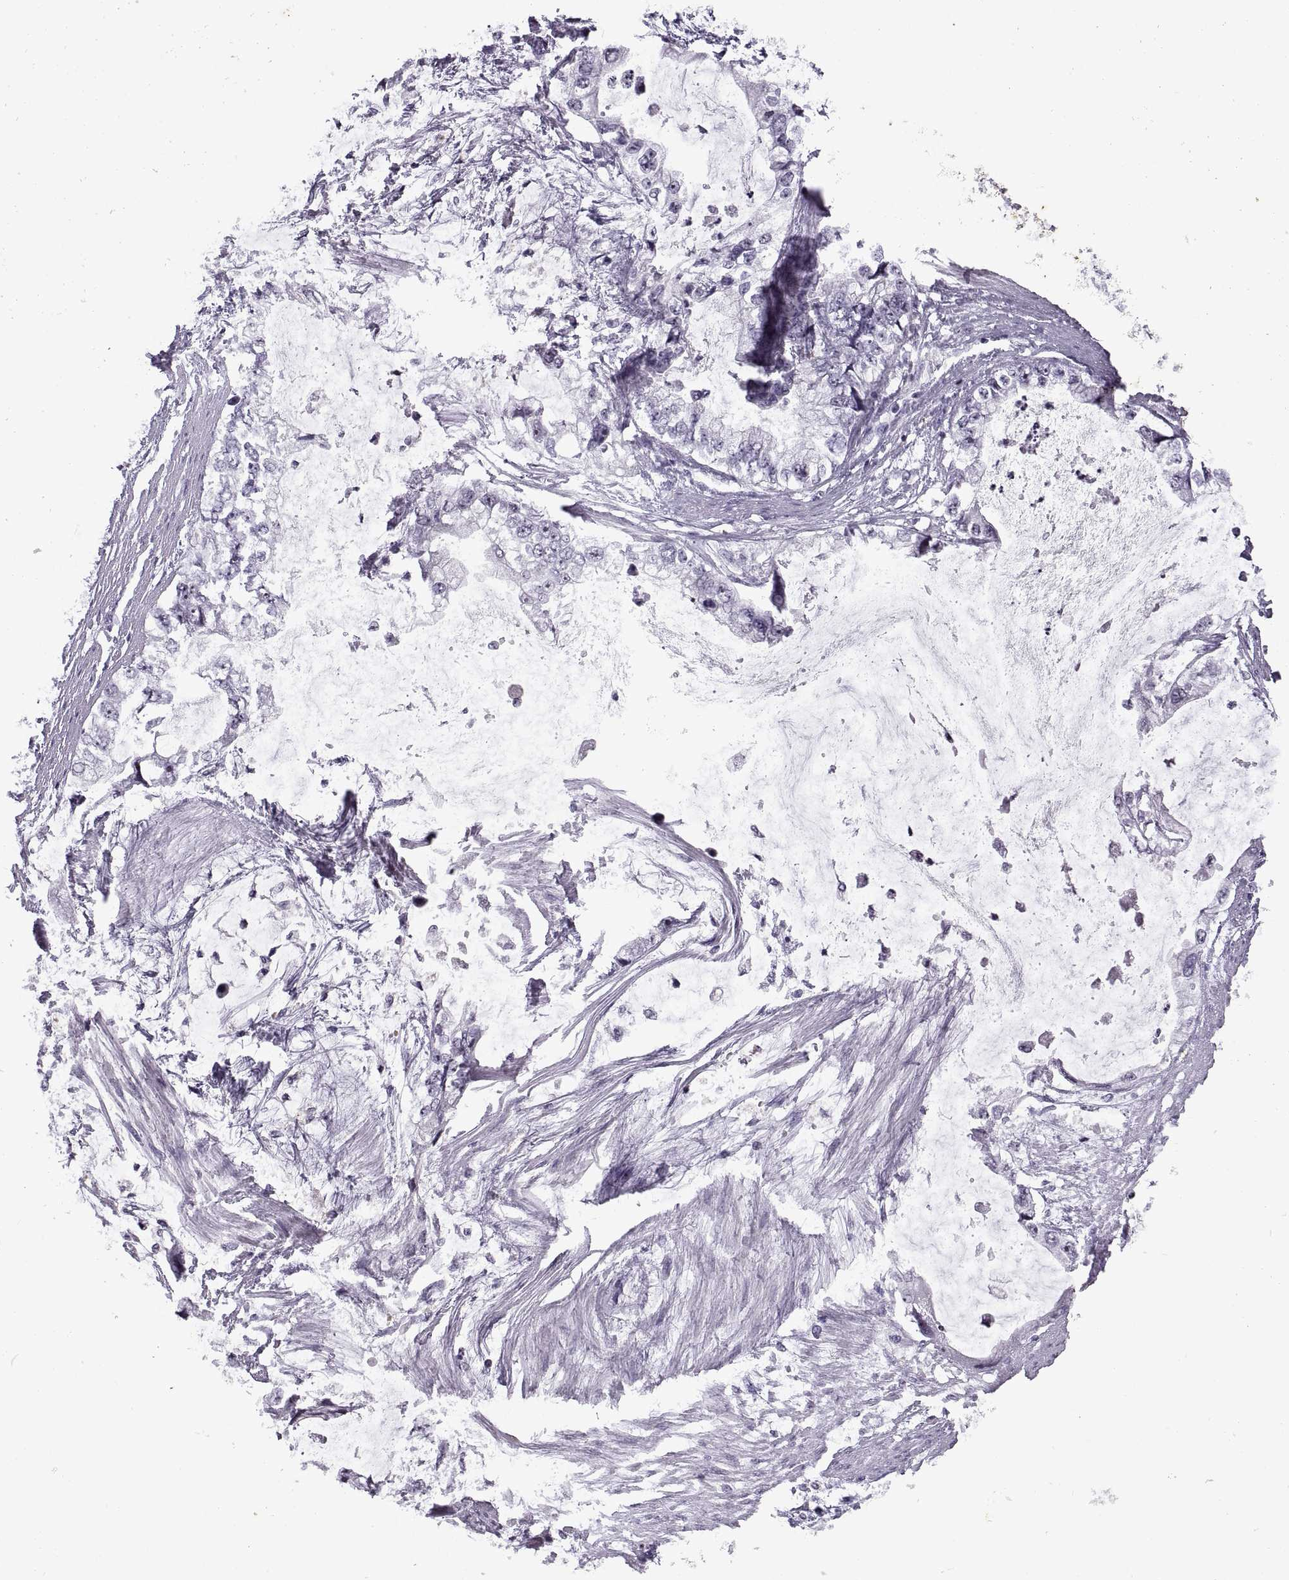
{"staining": {"intensity": "weak", "quantity": ">75%", "location": "nuclear"}, "tissue": "stomach cancer", "cell_type": "Tumor cells", "image_type": "cancer", "snomed": [{"axis": "morphology", "description": "Adenocarcinoma, NOS"}, {"axis": "topography", "description": "Pancreas"}, {"axis": "topography", "description": "Stomach, upper"}, {"axis": "topography", "description": "Stomach"}], "caption": "Immunohistochemistry (IHC) image of stomach adenocarcinoma stained for a protein (brown), which demonstrates low levels of weak nuclear positivity in about >75% of tumor cells.", "gene": "SINHCAF", "patient": {"sex": "male", "age": 77}}